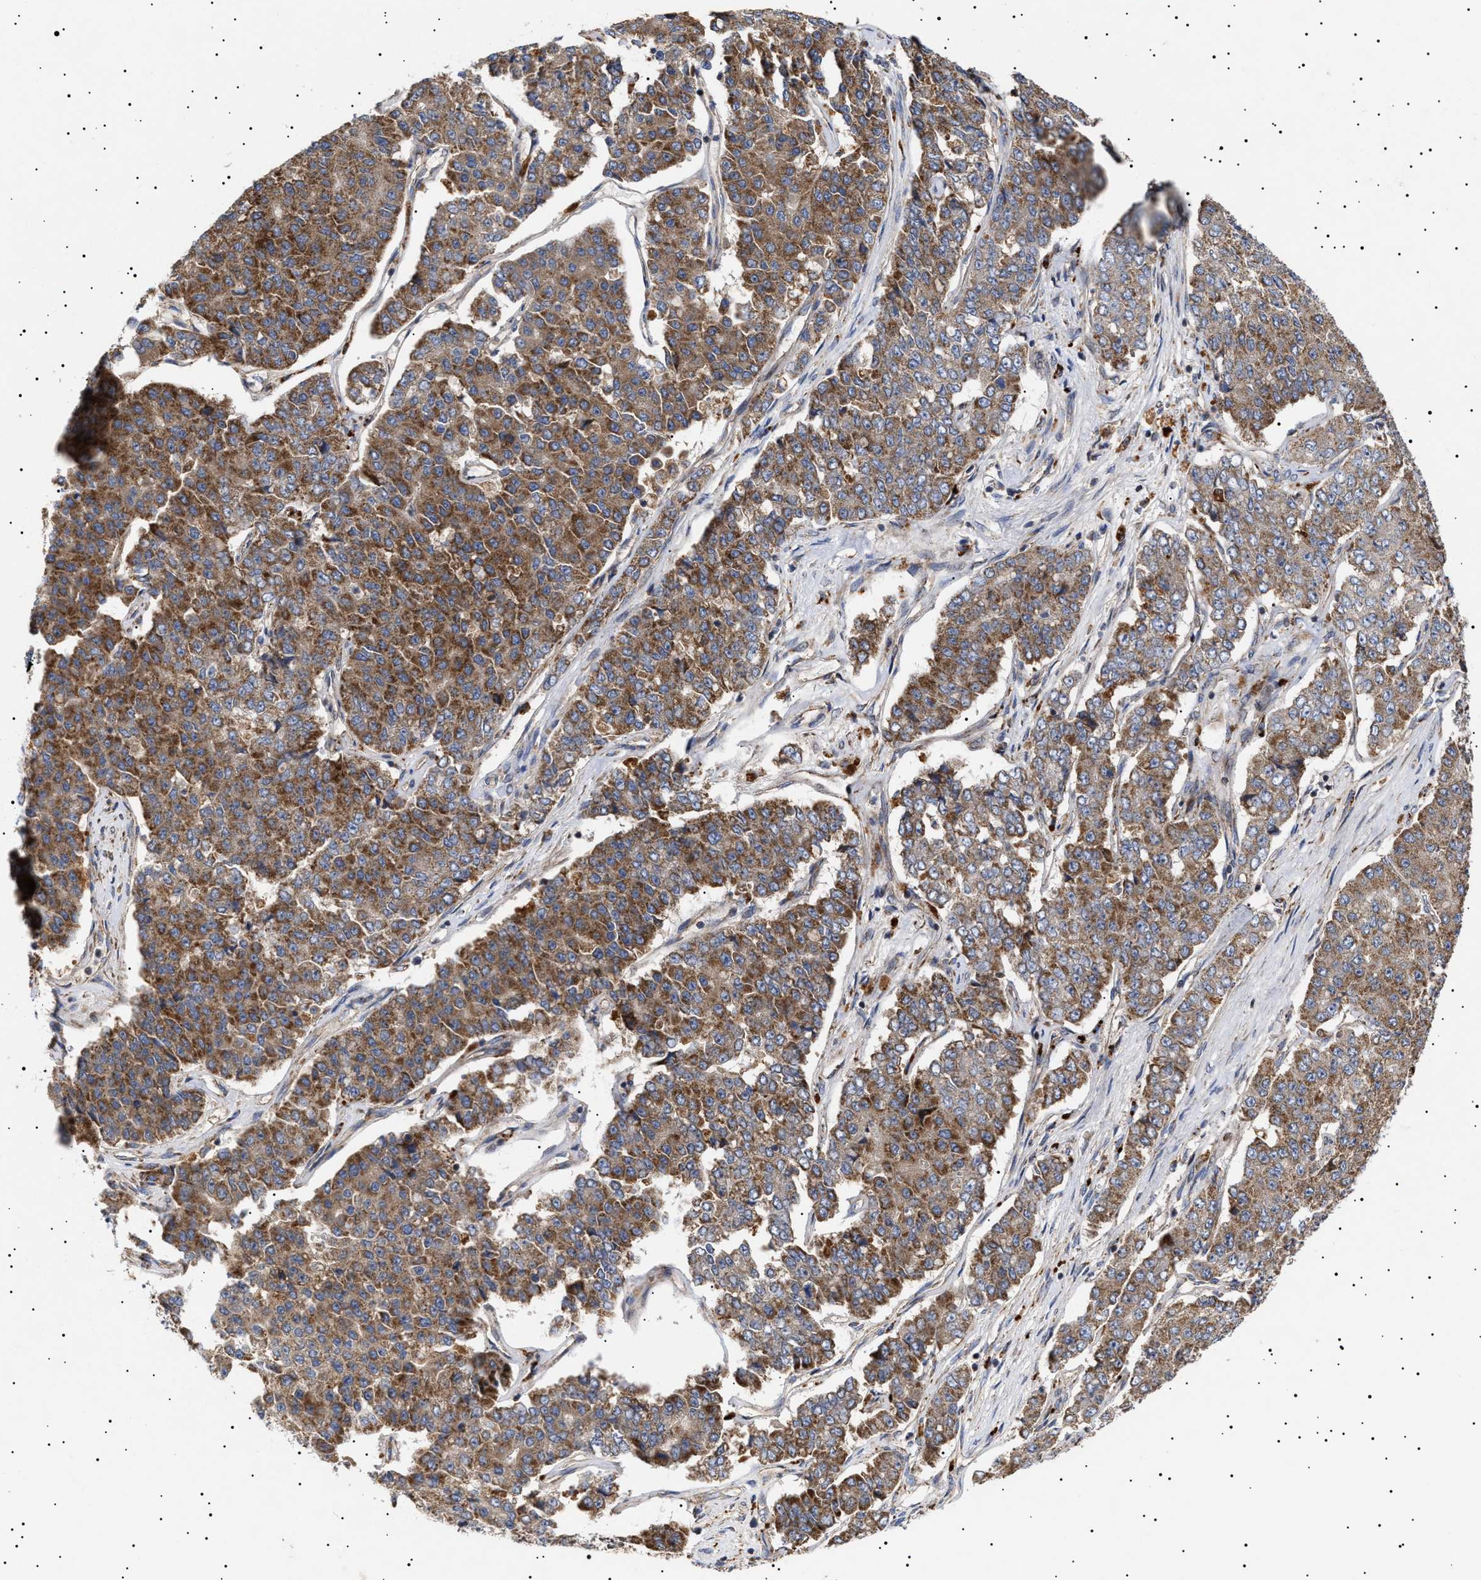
{"staining": {"intensity": "strong", "quantity": ">75%", "location": "cytoplasmic/membranous"}, "tissue": "pancreatic cancer", "cell_type": "Tumor cells", "image_type": "cancer", "snomed": [{"axis": "morphology", "description": "Adenocarcinoma, NOS"}, {"axis": "topography", "description": "Pancreas"}], "caption": "Immunohistochemistry (IHC) (DAB (3,3'-diaminobenzidine)) staining of pancreatic adenocarcinoma shows strong cytoplasmic/membranous protein expression in approximately >75% of tumor cells.", "gene": "MRPL10", "patient": {"sex": "male", "age": 50}}